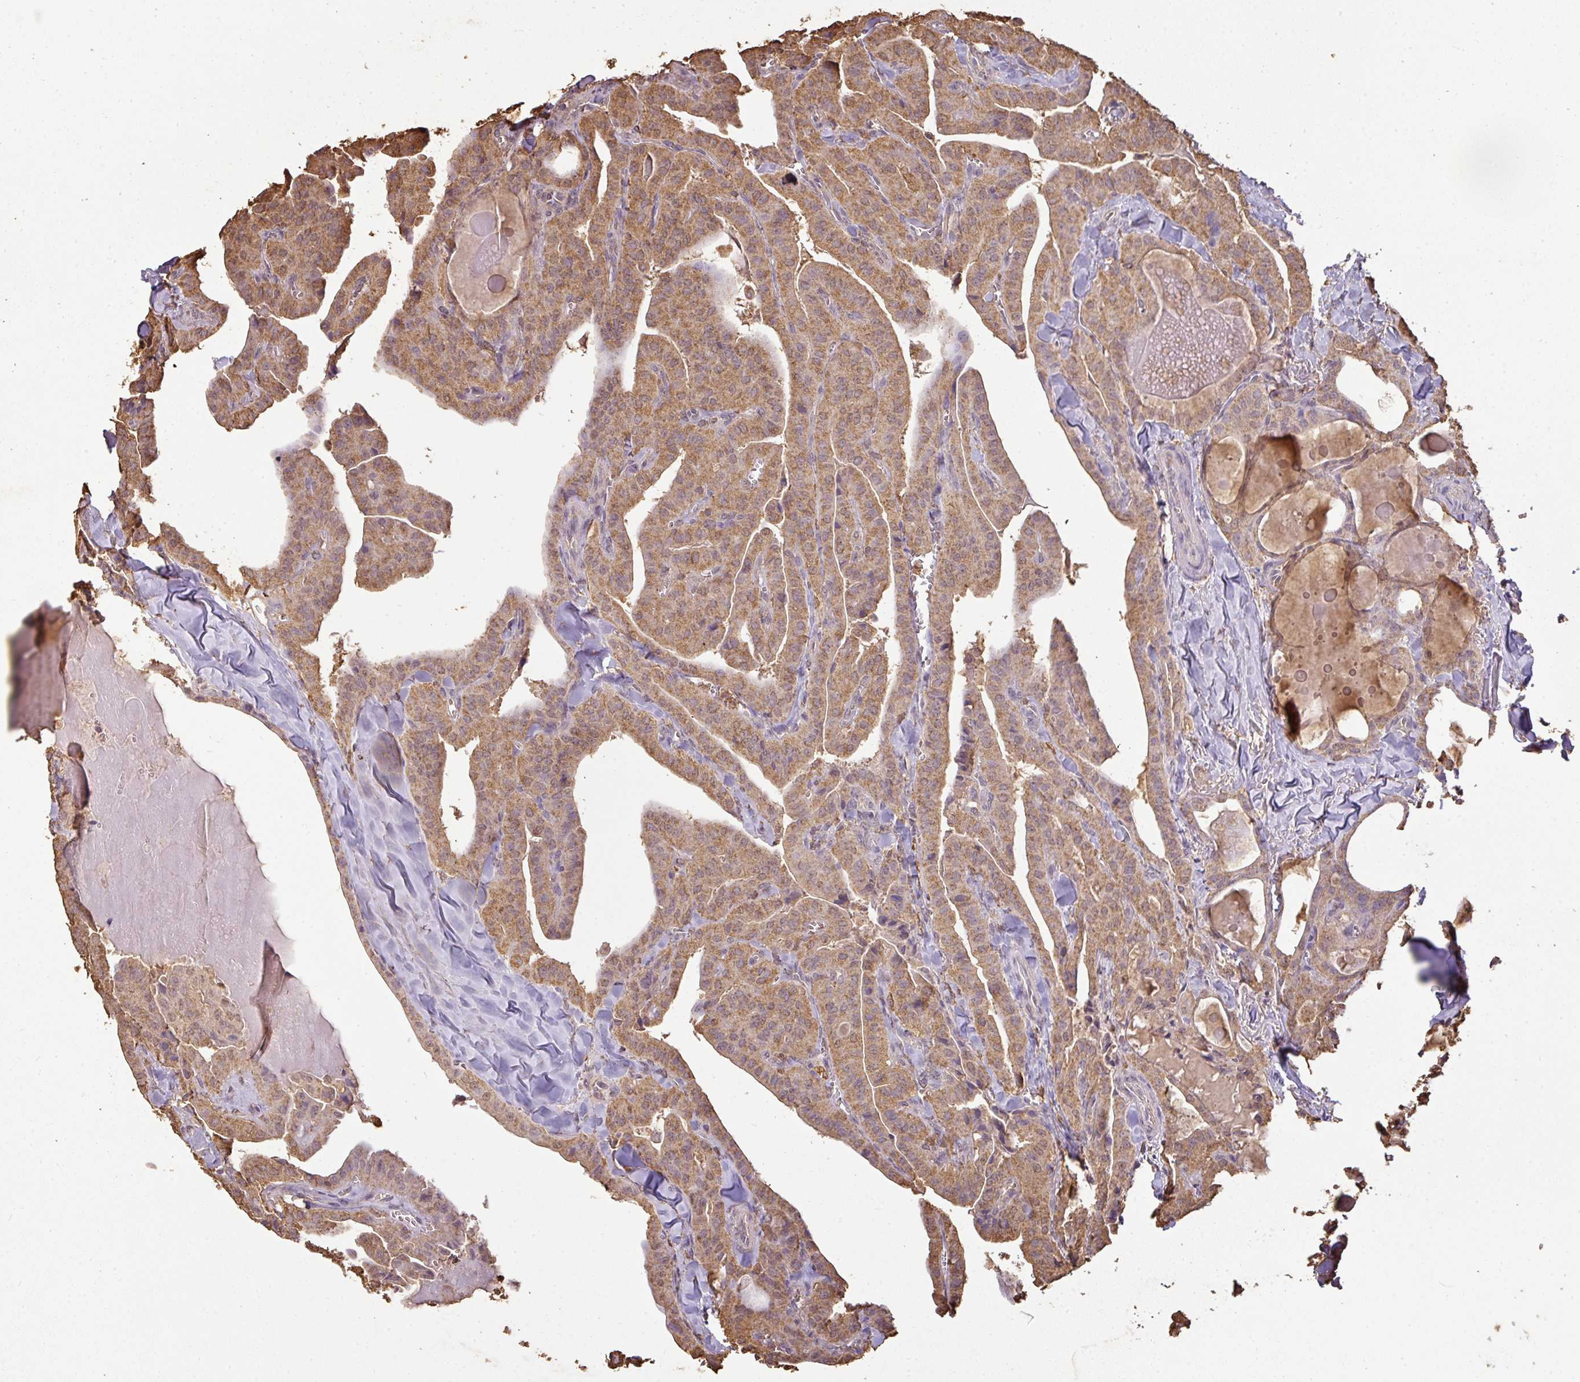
{"staining": {"intensity": "moderate", "quantity": "25%-75%", "location": "cytoplasmic/membranous"}, "tissue": "thyroid cancer", "cell_type": "Tumor cells", "image_type": "cancer", "snomed": [{"axis": "morphology", "description": "Papillary adenocarcinoma, NOS"}, {"axis": "topography", "description": "Thyroid gland"}], "caption": "IHC of human papillary adenocarcinoma (thyroid) shows medium levels of moderate cytoplasmic/membranous positivity in about 25%-75% of tumor cells.", "gene": "ATAT1", "patient": {"sex": "male", "age": 52}}